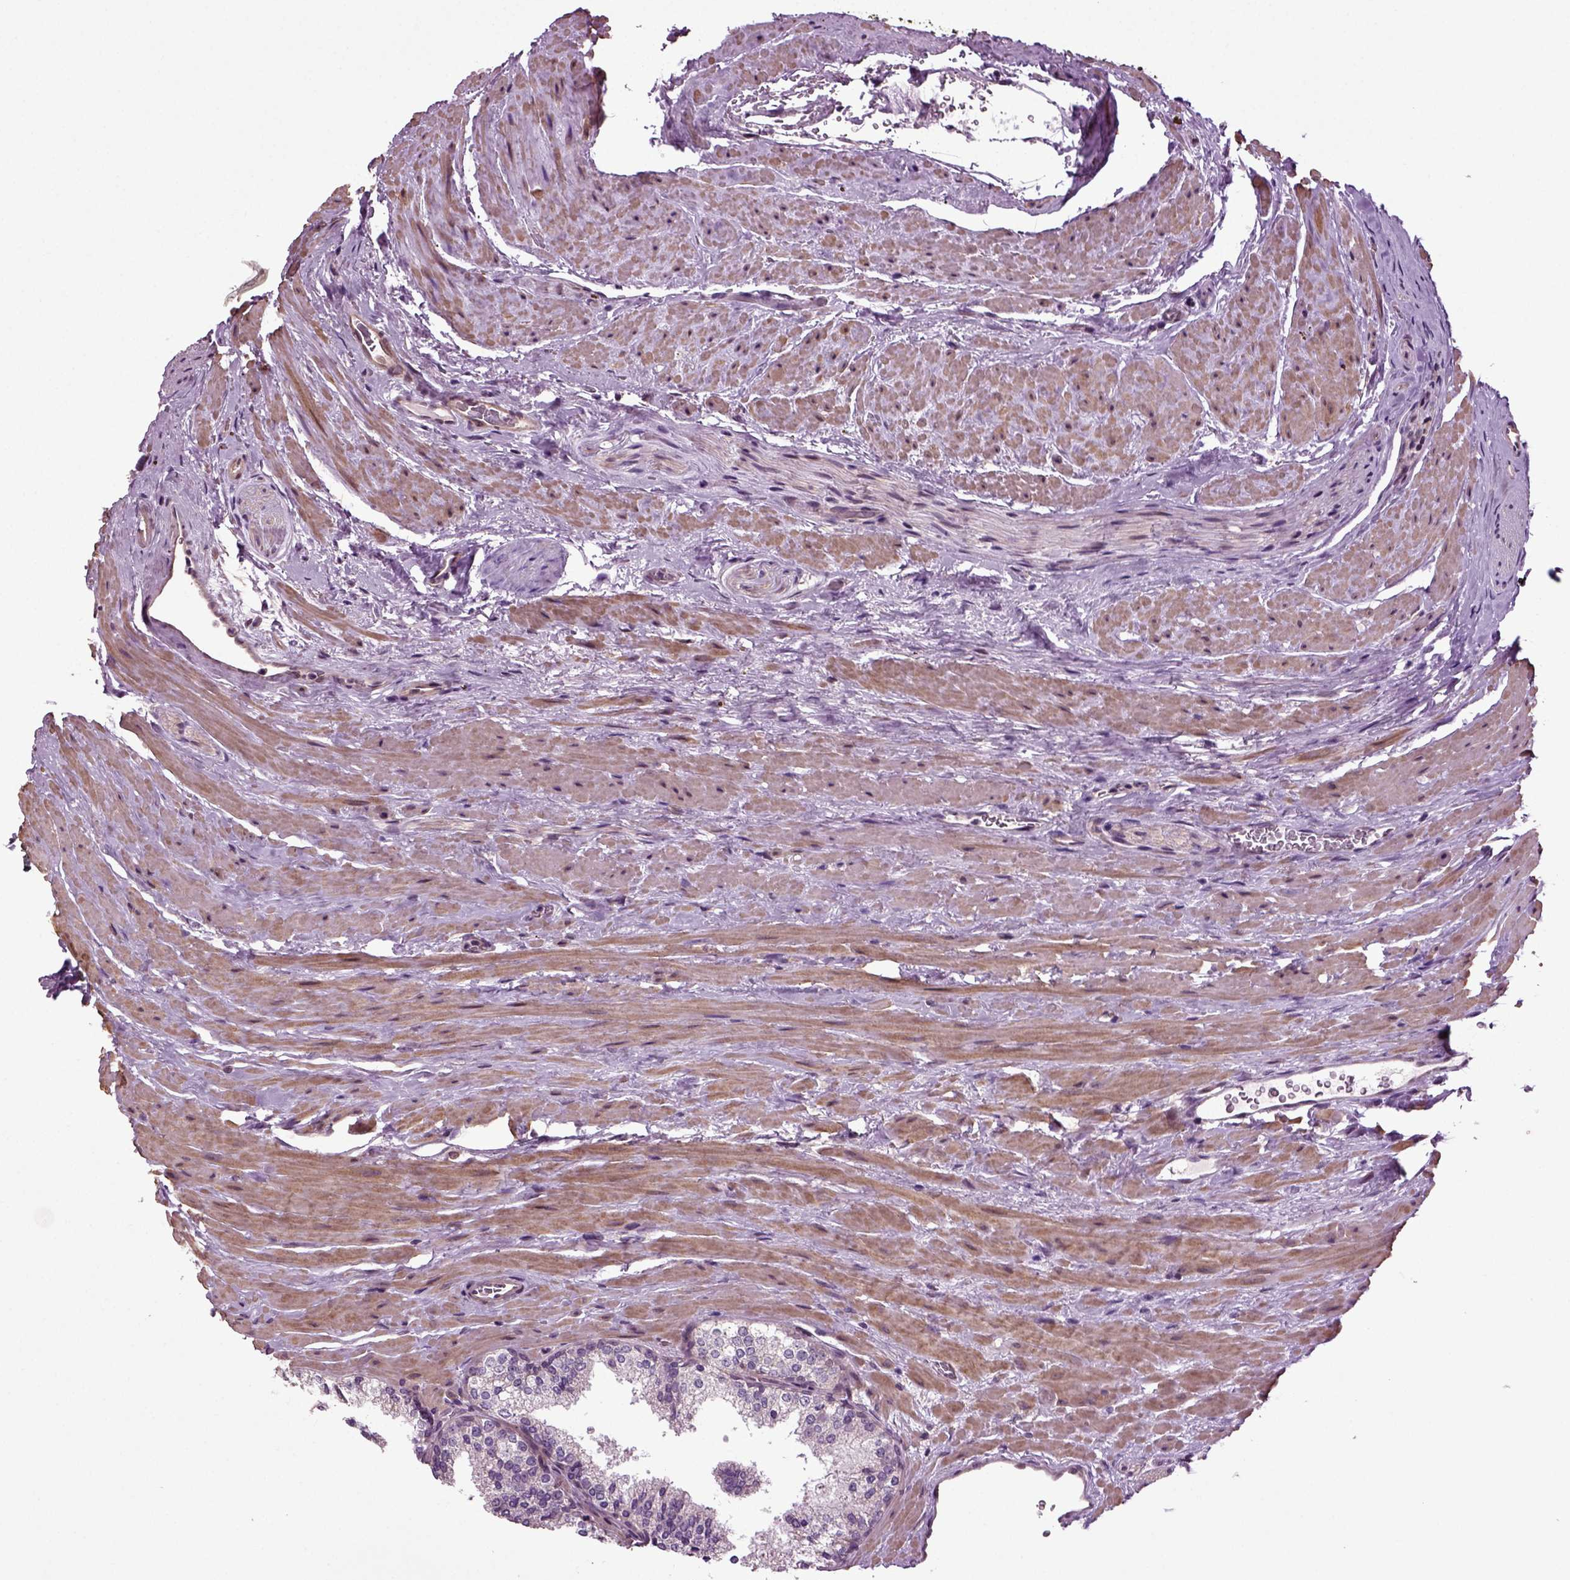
{"staining": {"intensity": "negative", "quantity": "none", "location": "none"}, "tissue": "prostate cancer", "cell_type": "Tumor cells", "image_type": "cancer", "snomed": [{"axis": "morphology", "description": "Adenocarcinoma, NOS"}, {"axis": "morphology", "description": "Adenocarcinoma, High grade"}, {"axis": "topography", "description": "Prostate"}], "caption": "Tumor cells show no significant positivity in prostate adenocarcinoma. The staining was performed using DAB (3,3'-diaminobenzidine) to visualize the protein expression in brown, while the nuclei were stained in blue with hematoxylin (Magnification: 20x).", "gene": "HAGHL", "patient": {"sex": "male", "age": 62}}